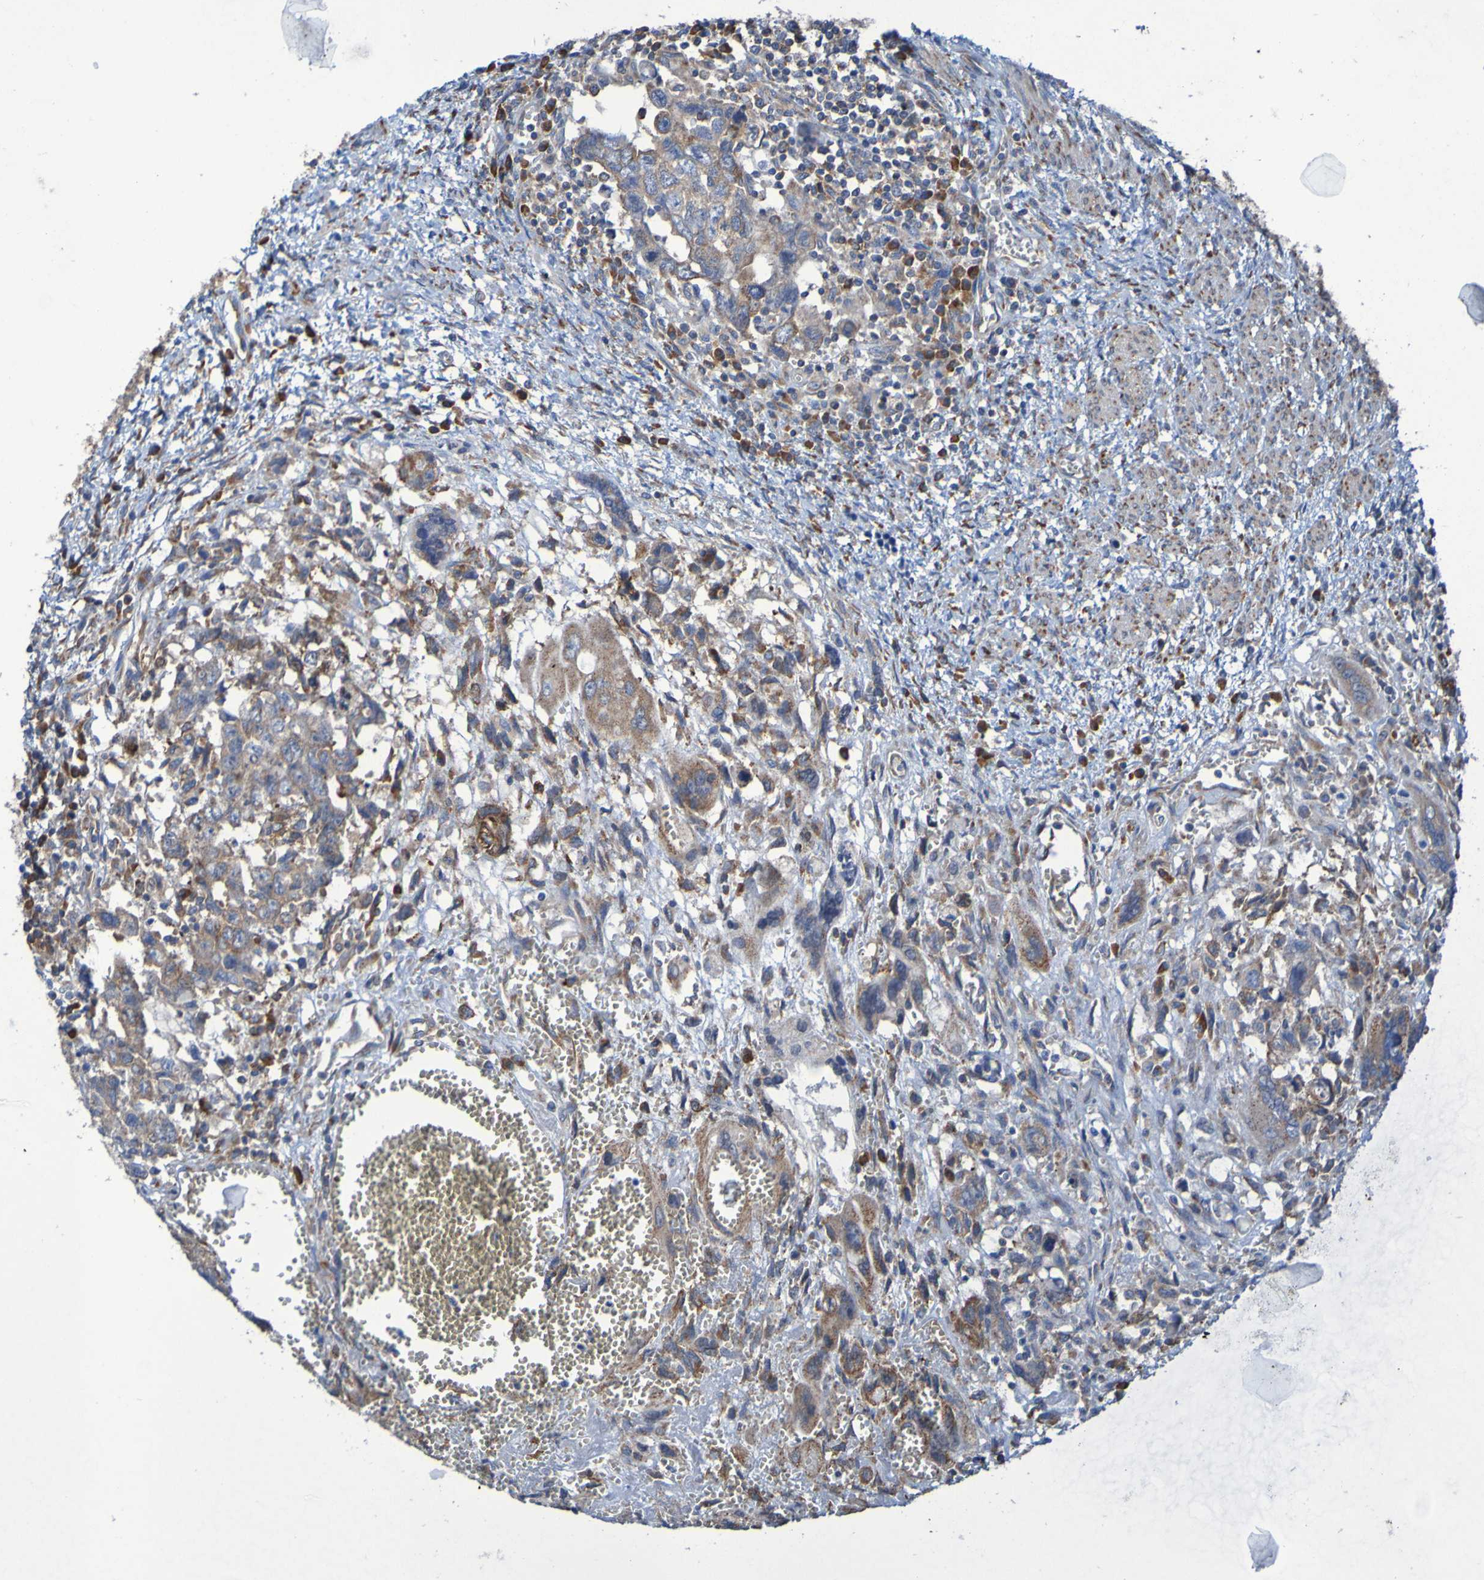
{"staining": {"intensity": "weak", "quantity": ">75%", "location": "cytoplasmic/membranous"}, "tissue": "testis cancer", "cell_type": "Tumor cells", "image_type": "cancer", "snomed": [{"axis": "morphology", "description": "Carcinoma, Embryonal, NOS"}, {"axis": "topography", "description": "Testis"}], "caption": "Weak cytoplasmic/membranous positivity is present in about >75% of tumor cells in testis cancer. The staining was performed using DAB to visualize the protein expression in brown, while the nuclei were stained in blue with hematoxylin (Magnification: 20x).", "gene": "FKBP3", "patient": {"sex": "male", "age": 28}}